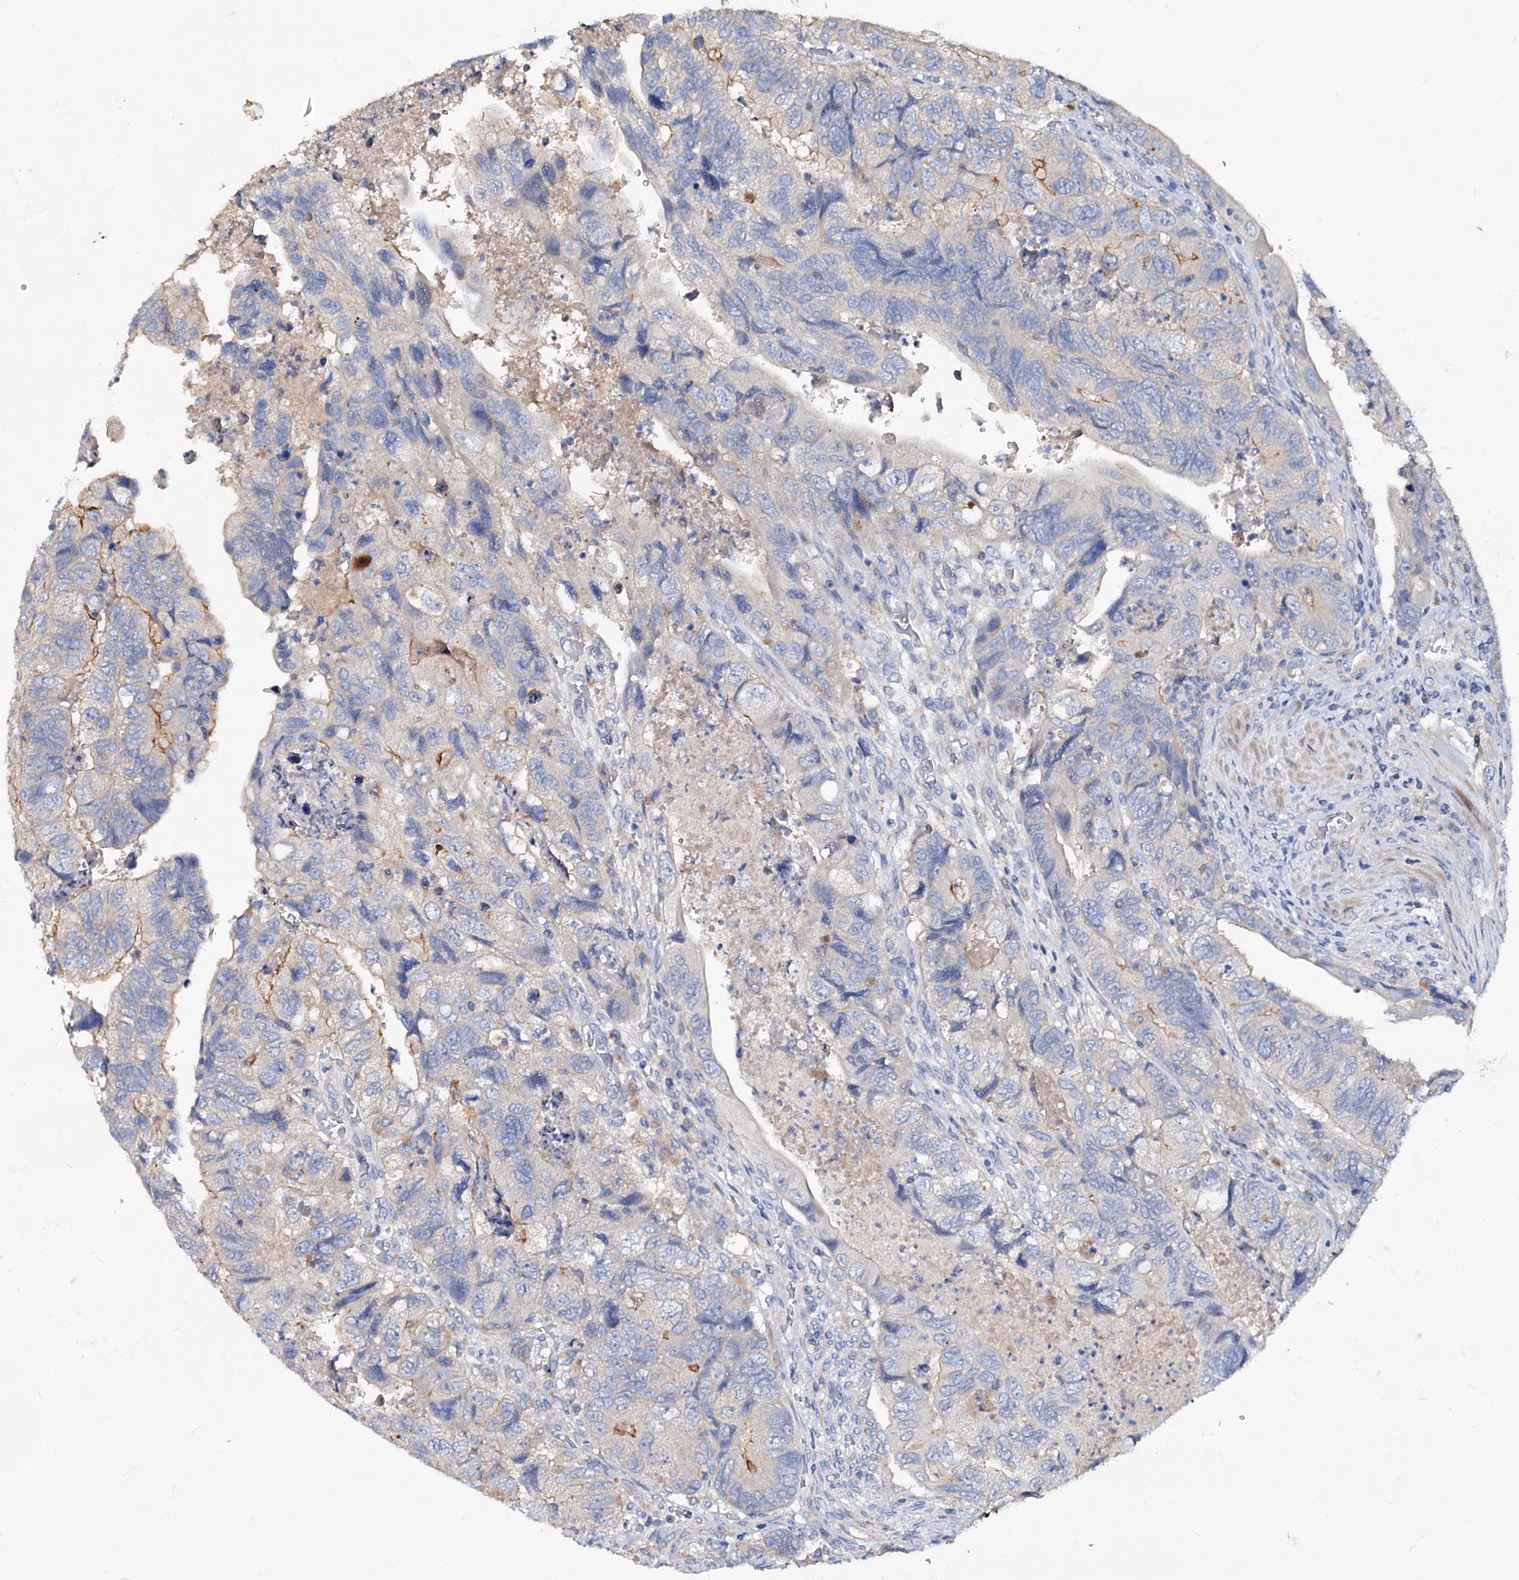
{"staining": {"intensity": "negative", "quantity": "none", "location": "none"}, "tissue": "colorectal cancer", "cell_type": "Tumor cells", "image_type": "cancer", "snomed": [{"axis": "morphology", "description": "Adenocarcinoma, NOS"}, {"axis": "topography", "description": "Rectum"}], "caption": "Immunohistochemical staining of human colorectal adenocarcinoma shows no significant positivity in tumor cells.", "gene": "ACY3", "patient": {"sex": "male", "age": 63}}